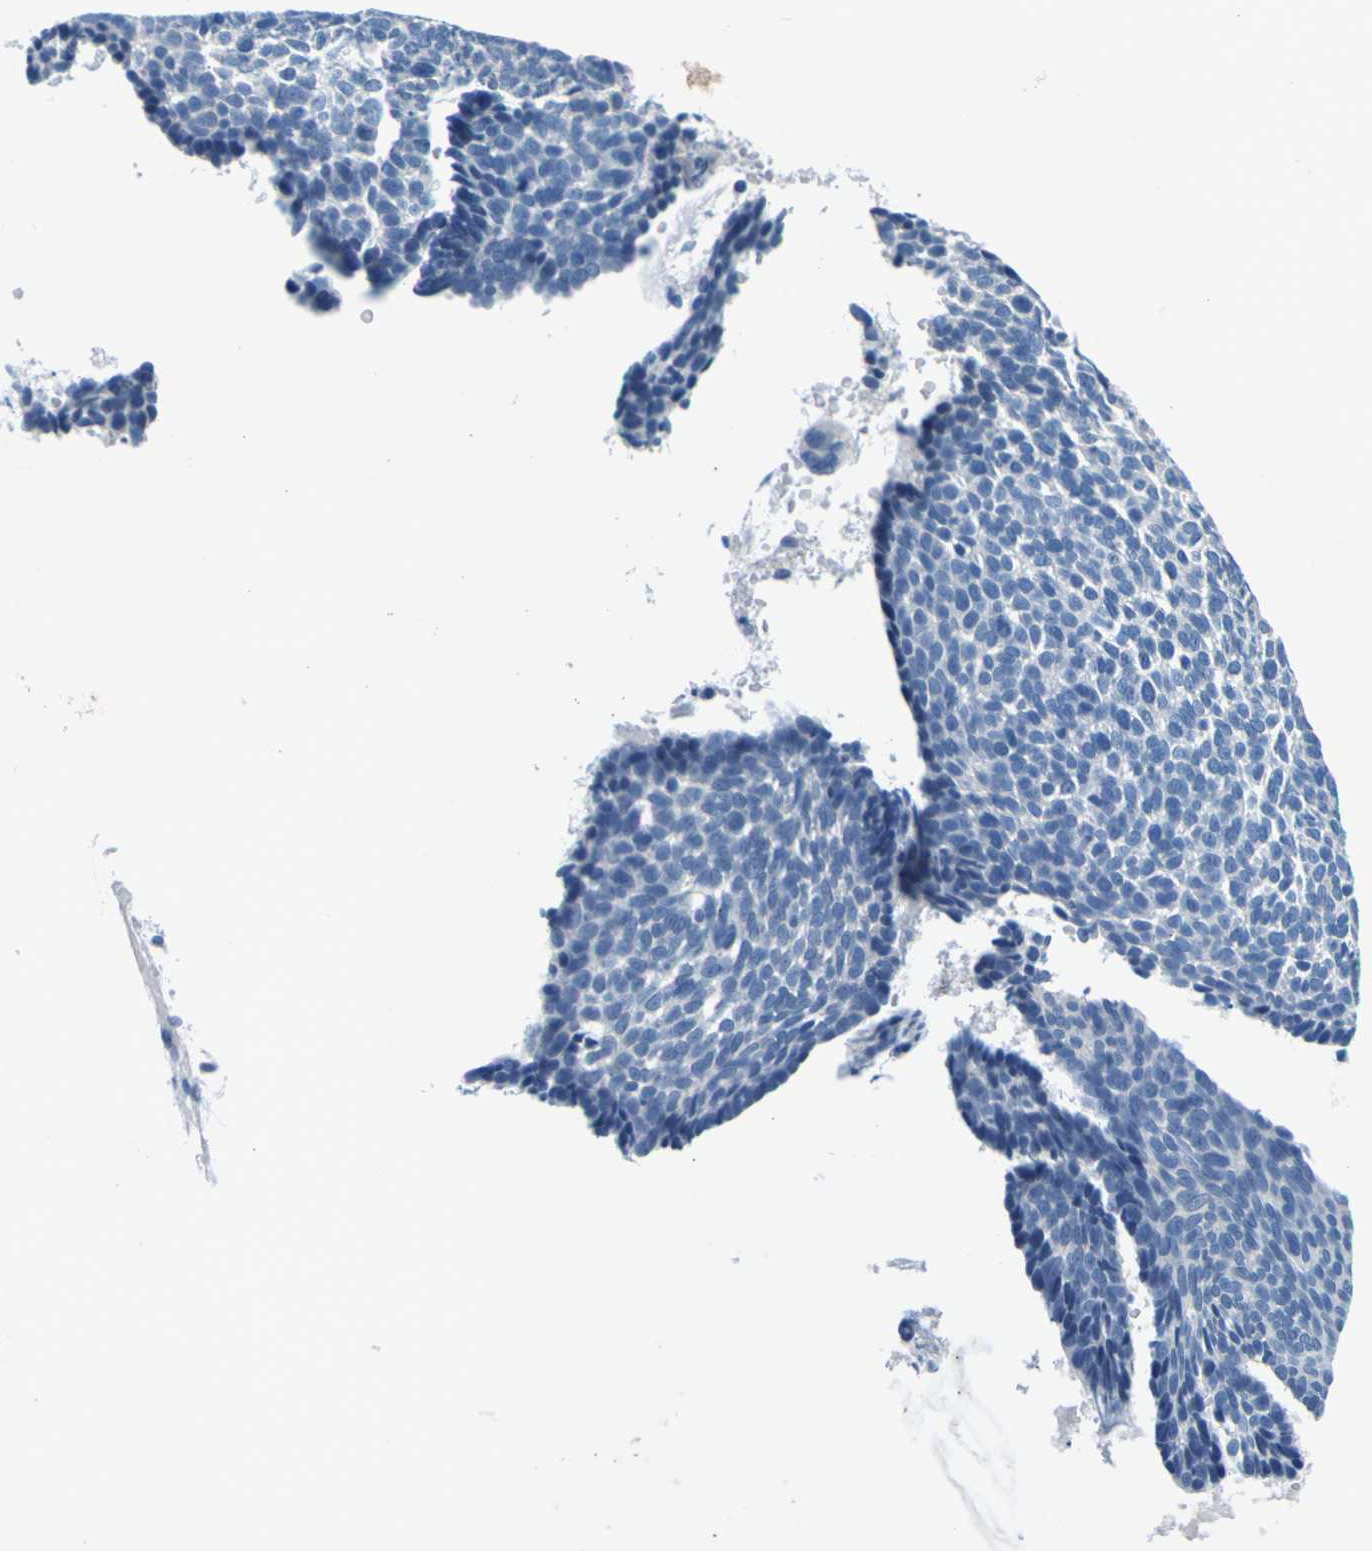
{"staining": {"intensity": "negative", "quantity": "none", "location": "none"}, "tissue": "skin cancer", "cell_type": "Tumor cells", "image_type": "cancer", "snomed": [{"axis": "morphology", "description": "Basal cell carcinoma"}, {"axis": "topography", "description": "Skin"}], "caption": "A histopathology image of skin basal cell carcinoma stained for a protein displays no brown staining in tumor cells.", "gene": "UMOD", "patient": {"sex": "male", "age": 84}}